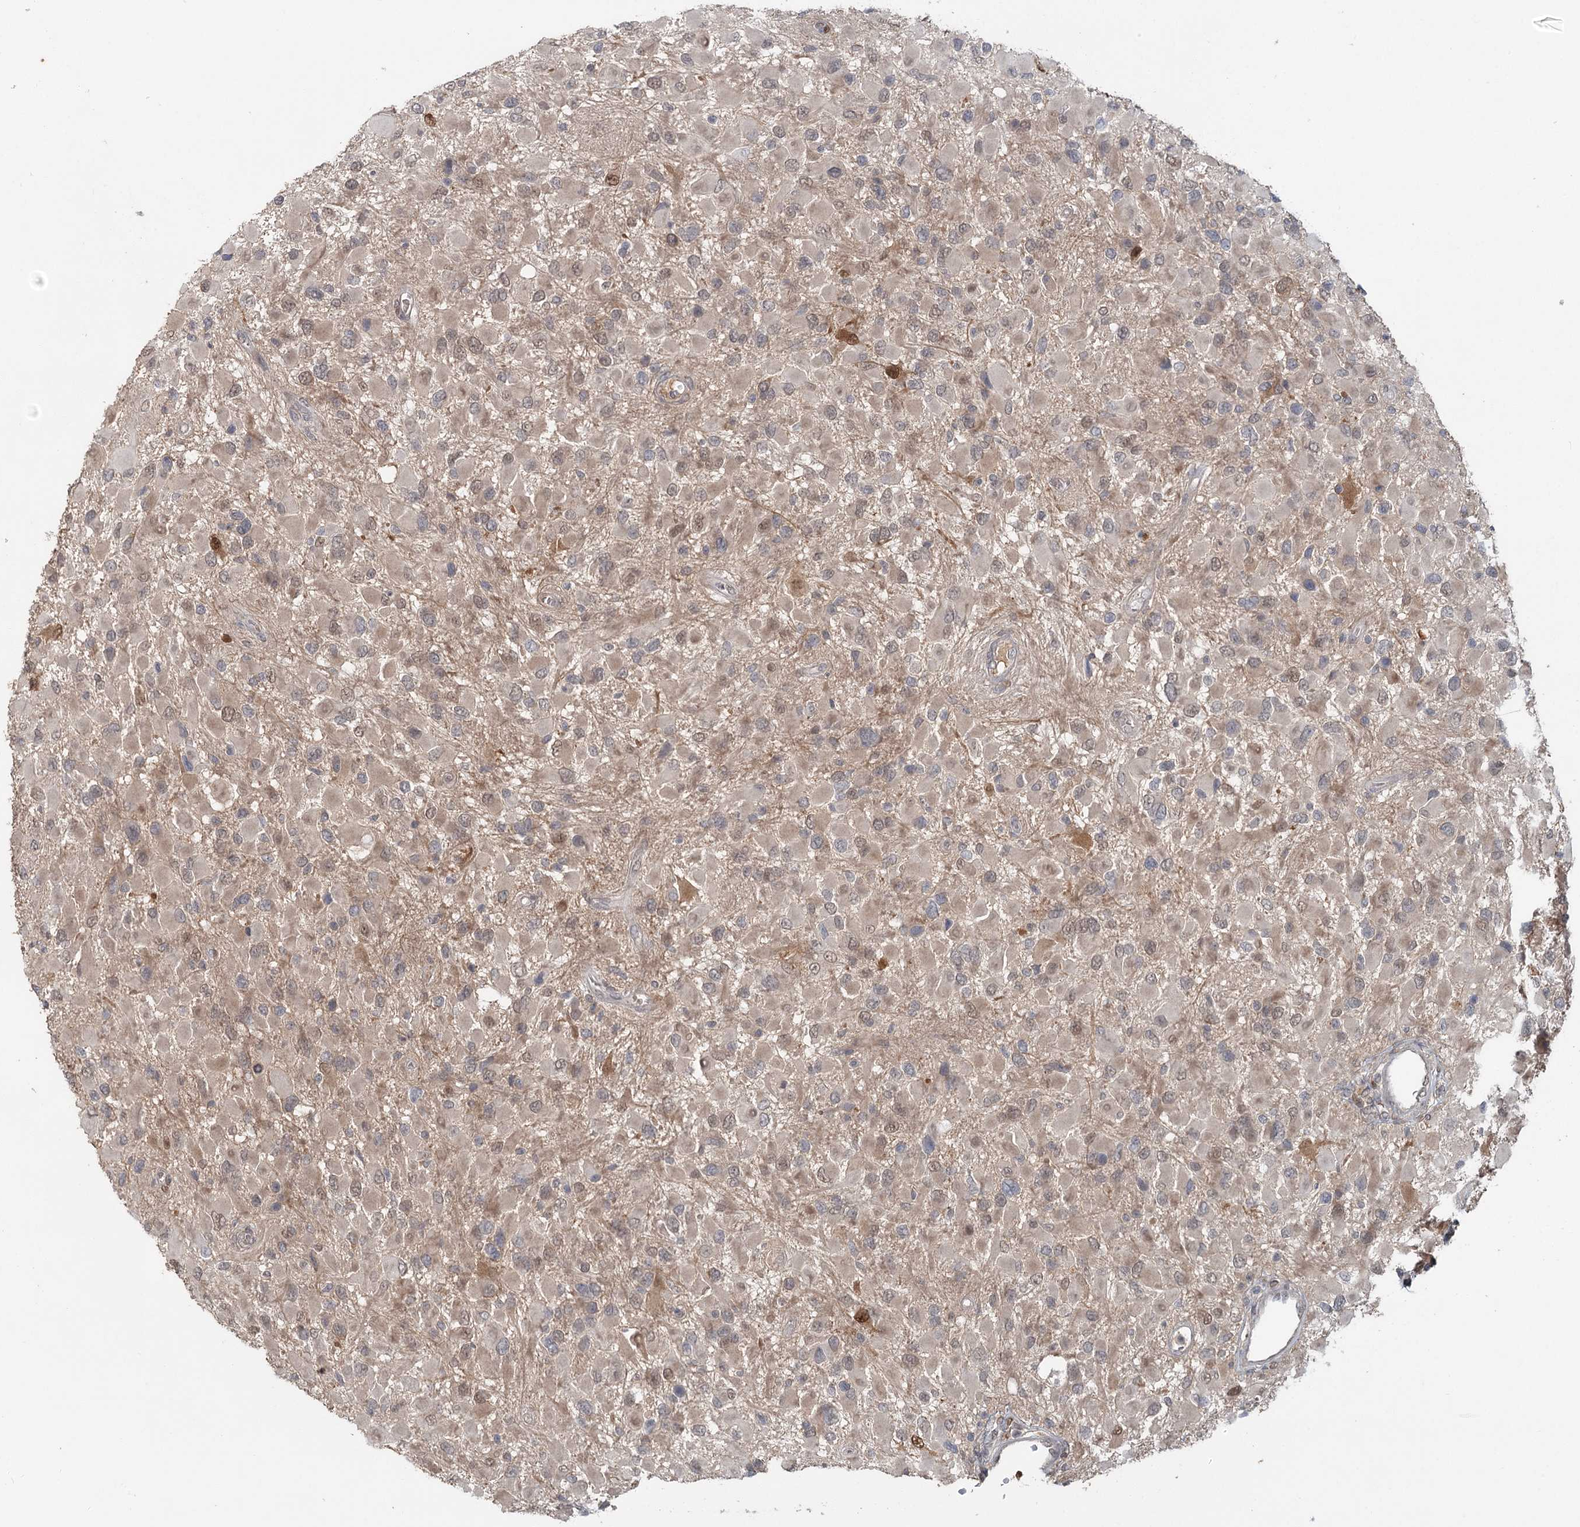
{"staining": {"intensity": "weak", "quantity": "25%-75%", "location": "nuclear"}, "tissue": "glioma", "cell_type": "Tumor cells", "image_type": "cancer", "snomed": [{"axis": "morphology", "description": "Glioma, malignant, High grade"}, {"axis": "topography", "description": "Brain"}], "caption": "Immunohistochemical staining of human malignant high-grade glioma demonstrates low levels of weak nuclear staining in about 25%-75% of tumor cells. Immunohistochemistry stains the protein in brown and the nuclei are stained blue.", "gene": "ADK", "patient": {"sex": "male", "age": 53}}